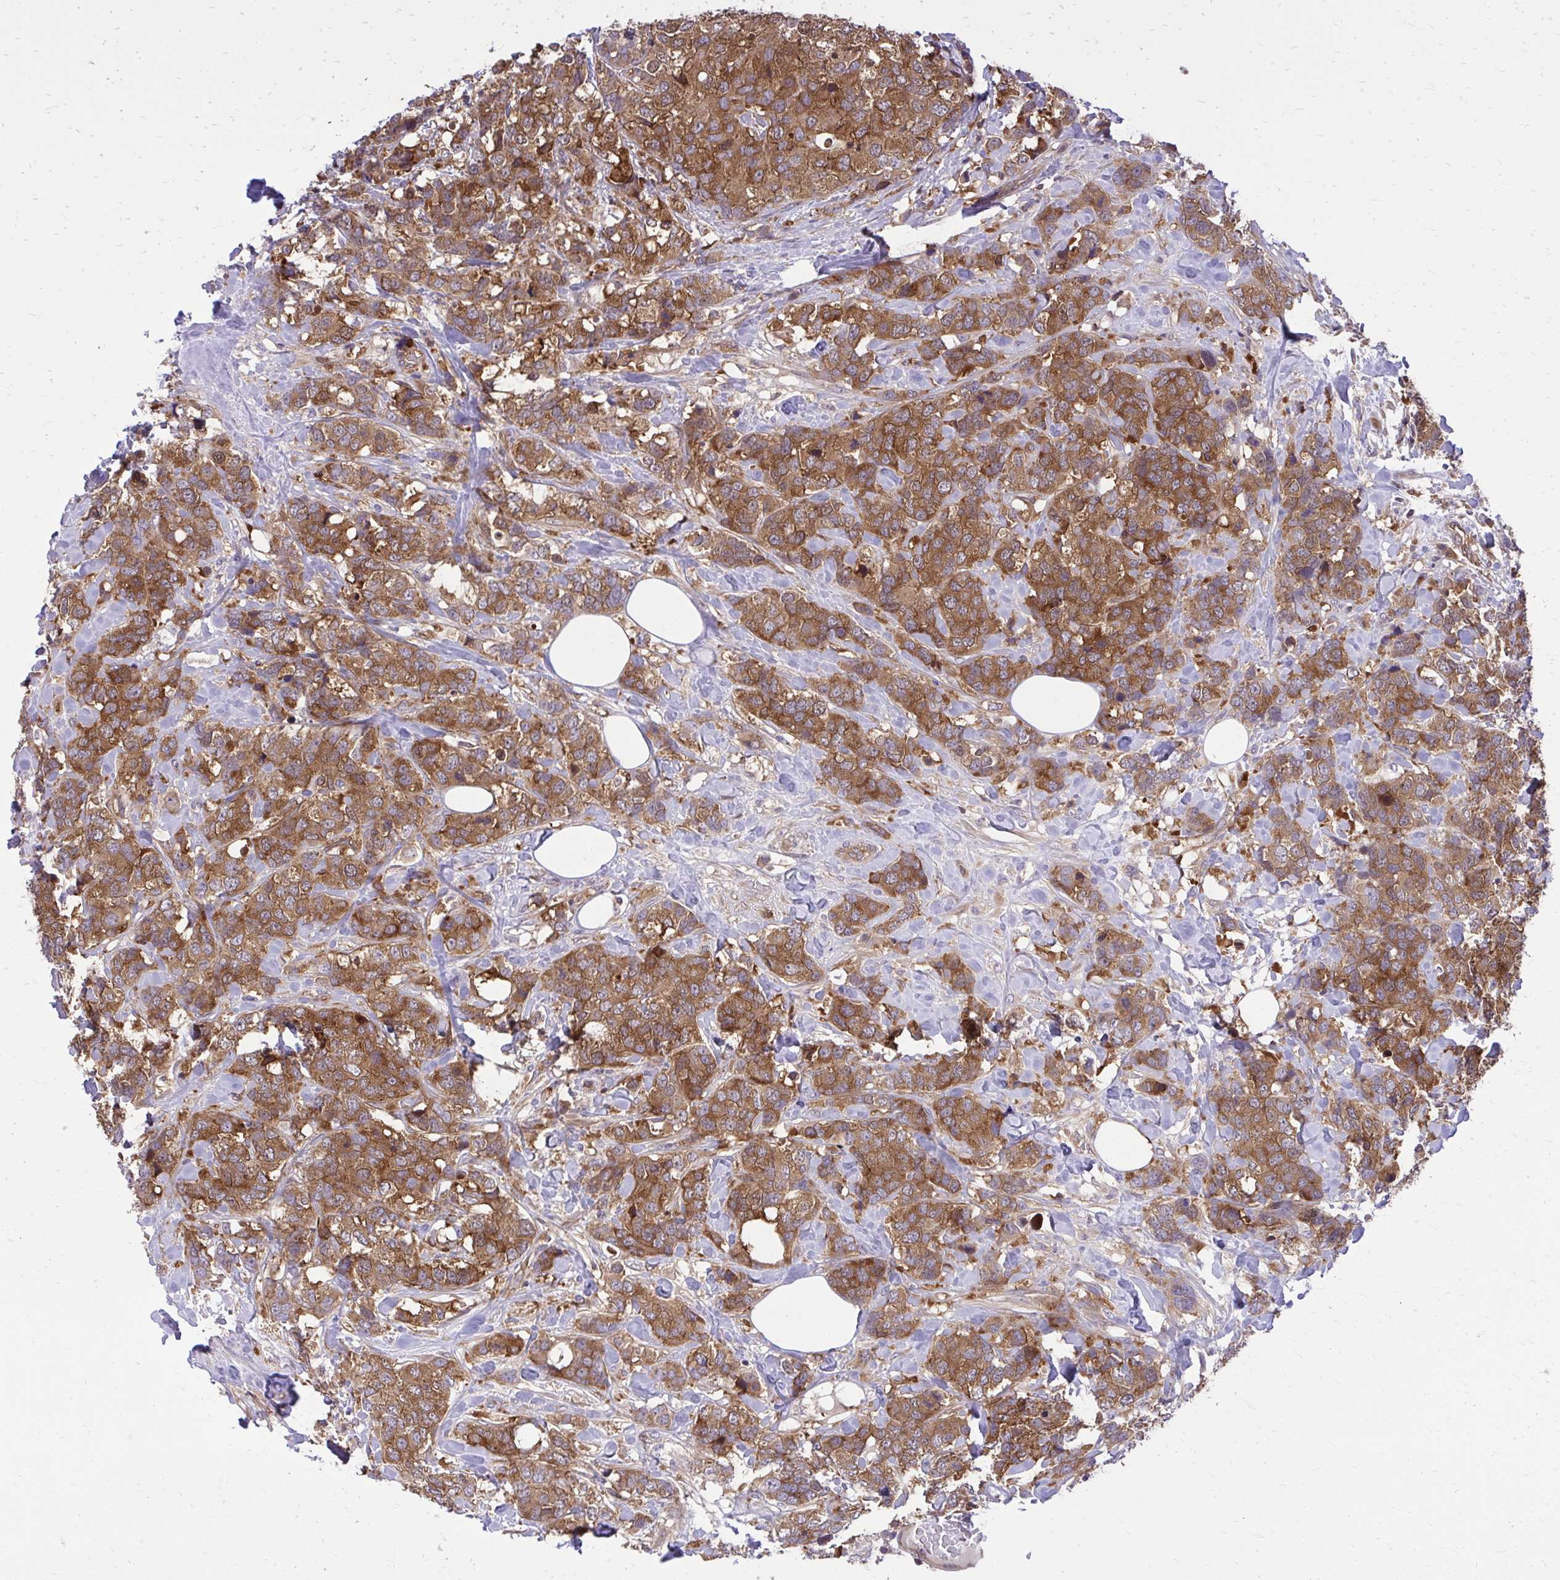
{"staining": {"intensity": "strong", "quantity": ">75%", "location": "cytoplasmic/membranous"}, "tissue": "breast cancer", "cell_type": "Tumor cells", "image_type": "cancer", "snomed": [{"axis": "morphology", "description": "Lobular carcinoma"}, {"axis": "topography", "description": "Breast"}], "caption": "Immunohistochemical staining of human breast cancer displays high levels of strong cytoplasmic/membranous staining in about >75% of tumor cells. (IHC, brightfield microscopy, high magnification).", "gene": "PPP5C", "patient": {"sex": "female", "age": 59}}